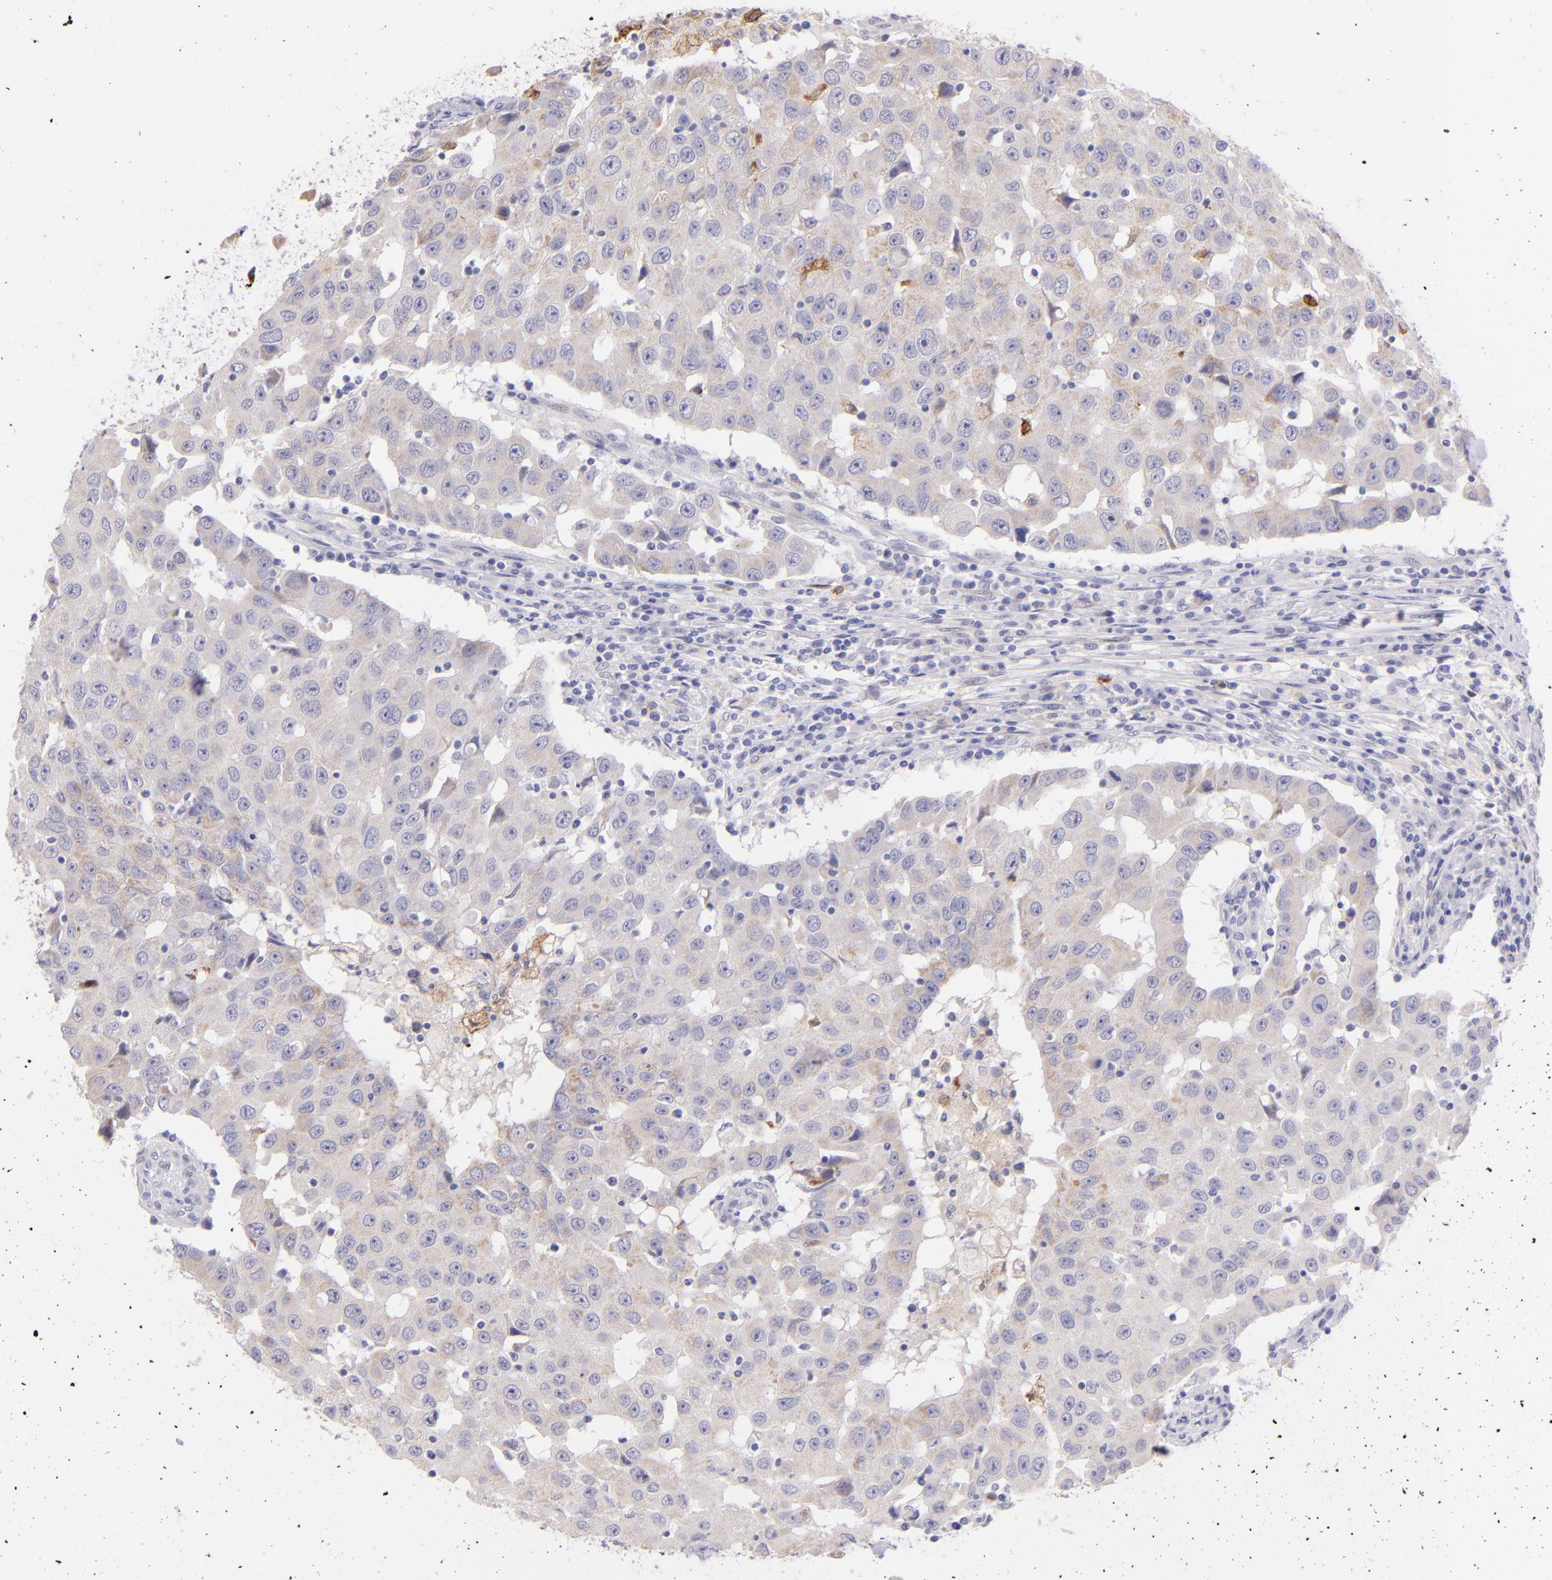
{"staining": {"intensity": "weak", "quantity": ">75%", "location": "cytoplasmic/membranous"}, "tissue": "breast cancer", "cell_type": "Tumor cells", "image_type": "cancer", "snomed": [{"axis": "morphology", "description": "Duct carcinoma"}, {"axis": "topography", "description": "Breast"}], "caption": "Protein expression analysis of human breast cancer (invasive ductal carcinoma) reveals weak cytoplasmic/membranous expression in approximately >75% of tumor cells. (DAB = brown stain, brightfield microscopy at high magnification).", "gene": "SH2D4A", "patient": {"sex": "female", "age": 27}}